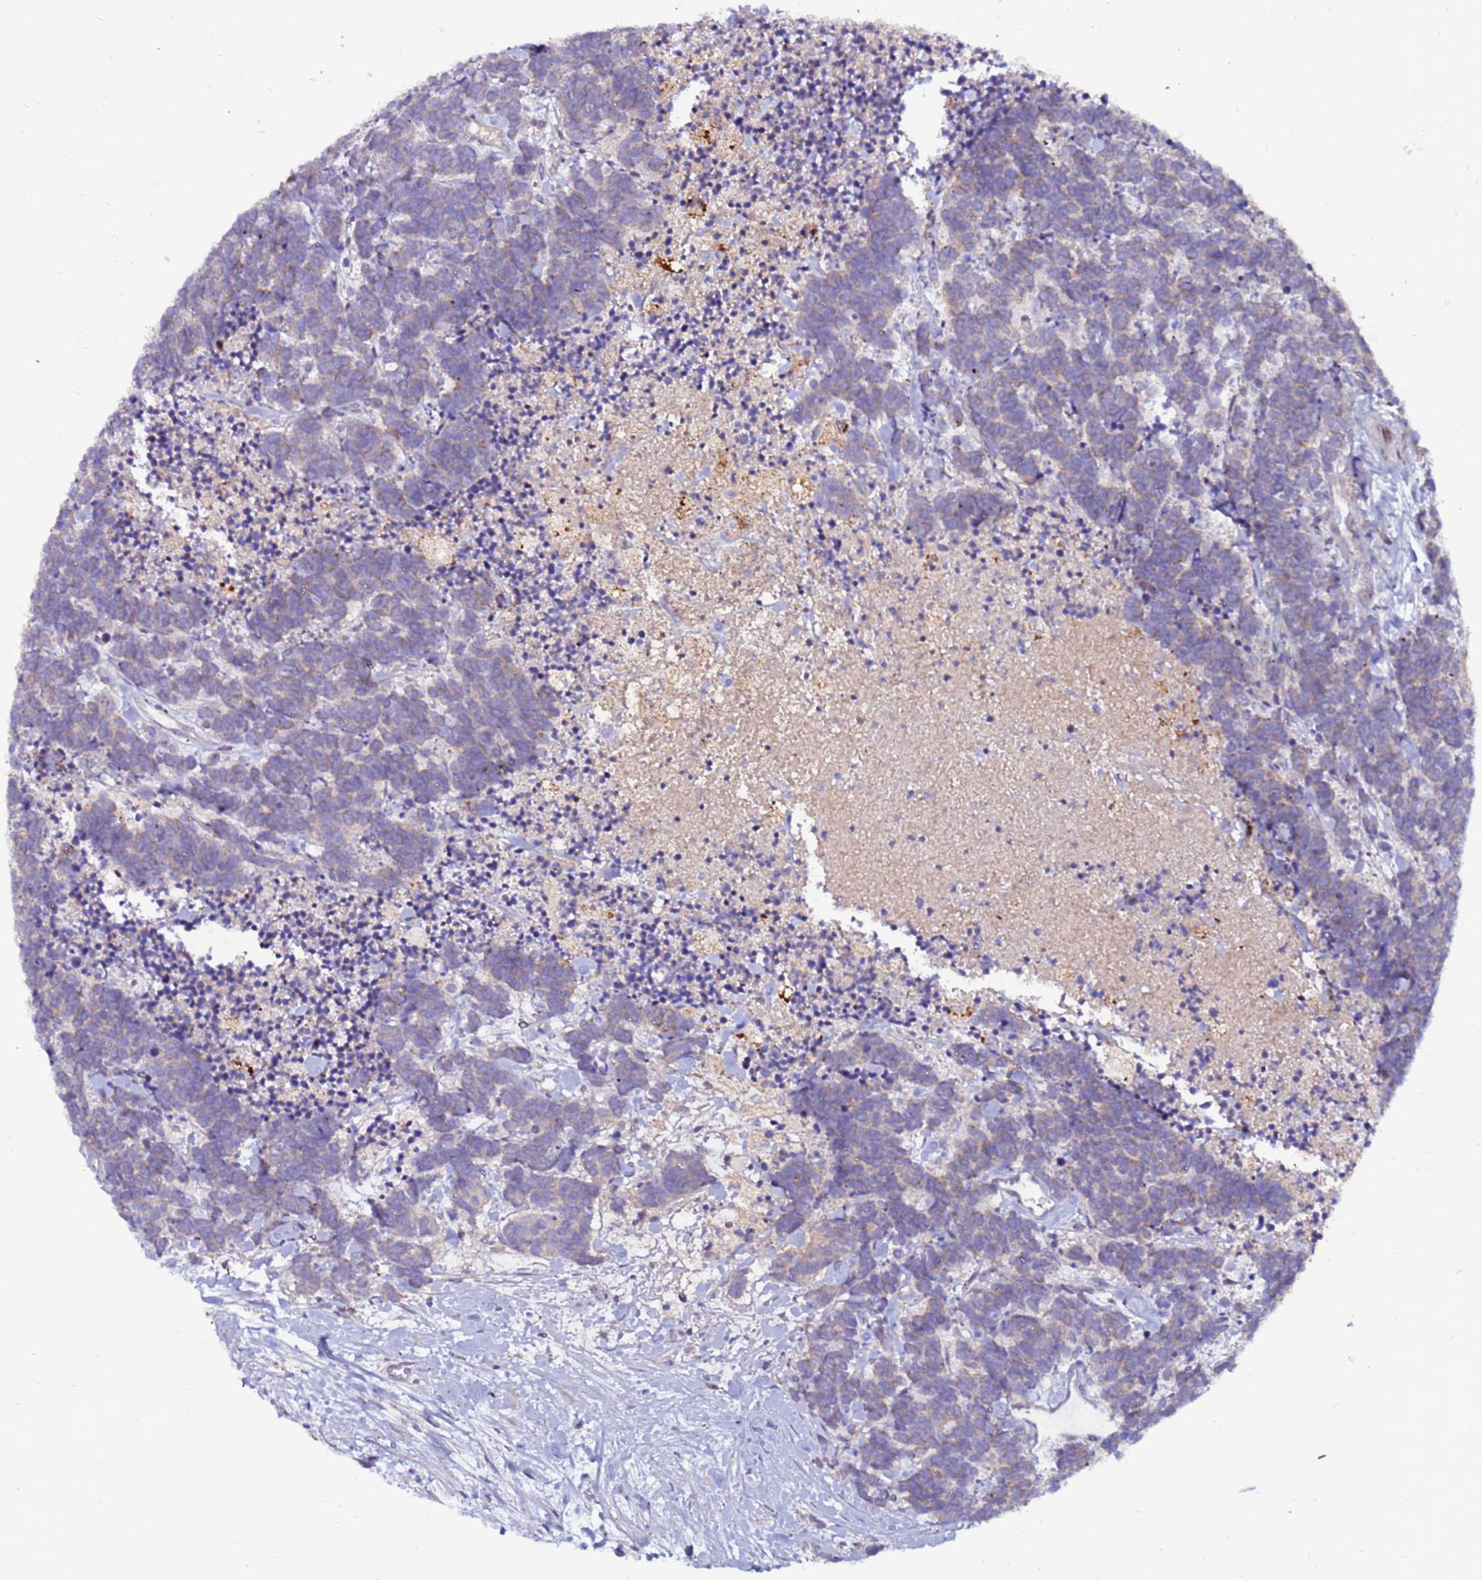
{"staining": {"intensity": "weak", "quantity": "25%-75%", "location": "cytoplasmic/membranous"}, "tissue": "carcinoid", "cell_type": "Tumor cells", "image_type": "cancer", "snomed": [{"axis": "morphology", "description": "Carcinoma, NOS"}, {"axis": "morphology", "description": "Carcinoid, malignant, NOS"}, {"axis": "topography", "description": "Prostate"}], "caption": "High-power microscopy captured an immunohistochemistry (IHC) micrograph of malignant carcinoid, revealing weak cytoplasmic/membranous staining in about 25%-75% of tumor cells.", "gene": "CCDC71", "patient": {"sex": "male", "age": 57}}